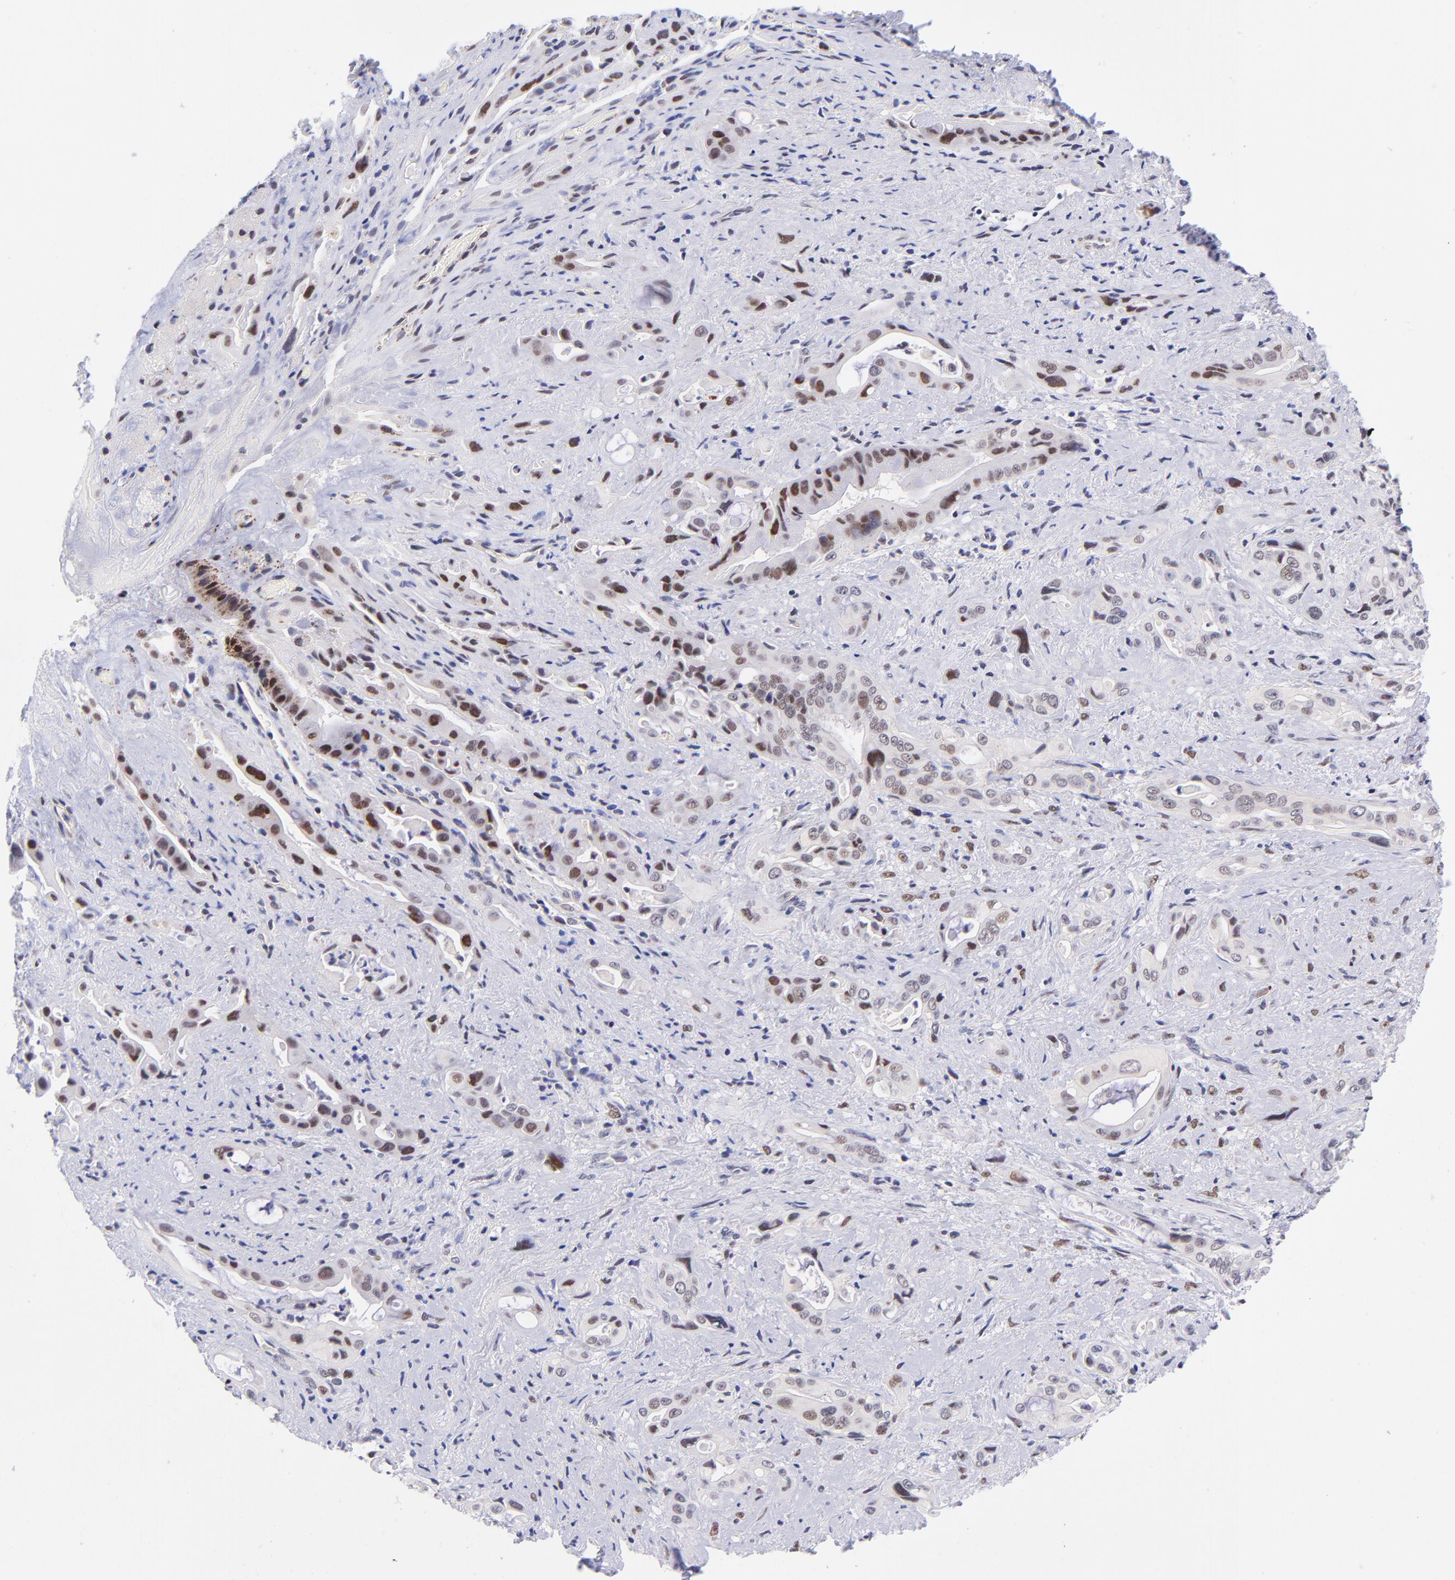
{"staining": {"intensity": "strong", "quantity": ">75%", "location": "nuclear"}, "tissue": "pancreatic cancer", "cell_type": "Tumor cells", "image_type": "cancer", "snomed": [{"axis": "morphology", "description": "Adenocarcinoma, NOS"}, {"axis": "topography", "description": "Pancreas"}], "caption": "IHC photomicrograph of pancreatic adenocarcinoma stained for a protein (brown), which displays high levels of strong nuclear staining in approximately >75% of tumor cells.", "gene": "SOX6", "patient": {"sex": "male", "age": 77}}